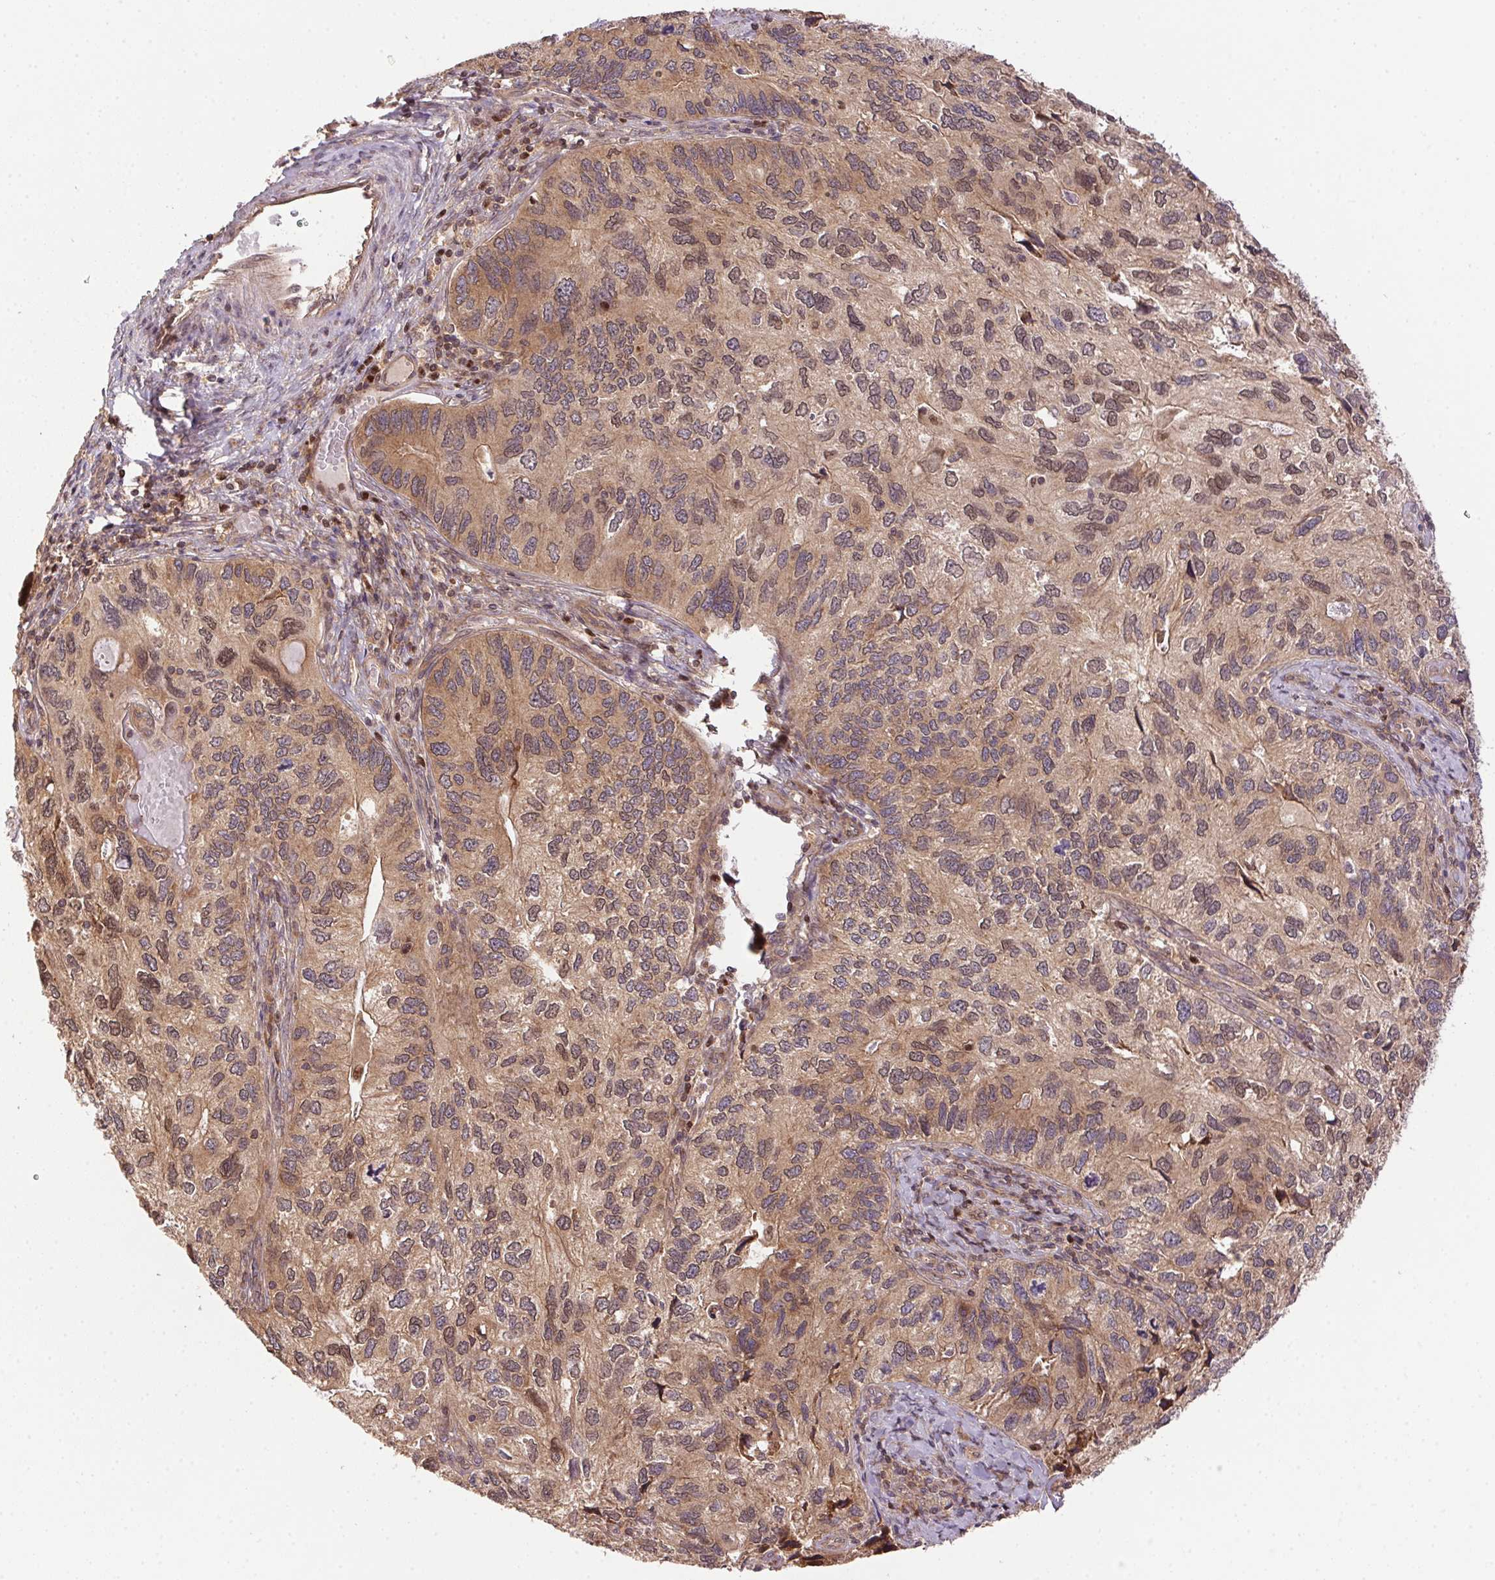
{"staining": {"intensity": "weak", "quantity": ">75%", "location": "cytoplasmic/membranous,nuclear"}, "tissue": "prostate cancer", "cell_type": "Tumor cells", "image_type": "cancer", "snomed": [{"axis": "morphology", "description": "Adenocarcinoma, High grade"}, {"axis": "topography", "description": "Prostate"}], "caption": "High-power microscopy captured an immunohistochemistry micrograph of prostate cancer (high-grade adenocarcinoma), revealing weak cytoplasmic/membranous and nuclear positivity in approximately >75% of tumor cells. (IHC, brightfield microscopy, high magnification).", "gene": "MEX3D", "patient": {"sex": "male", "age": 86}}